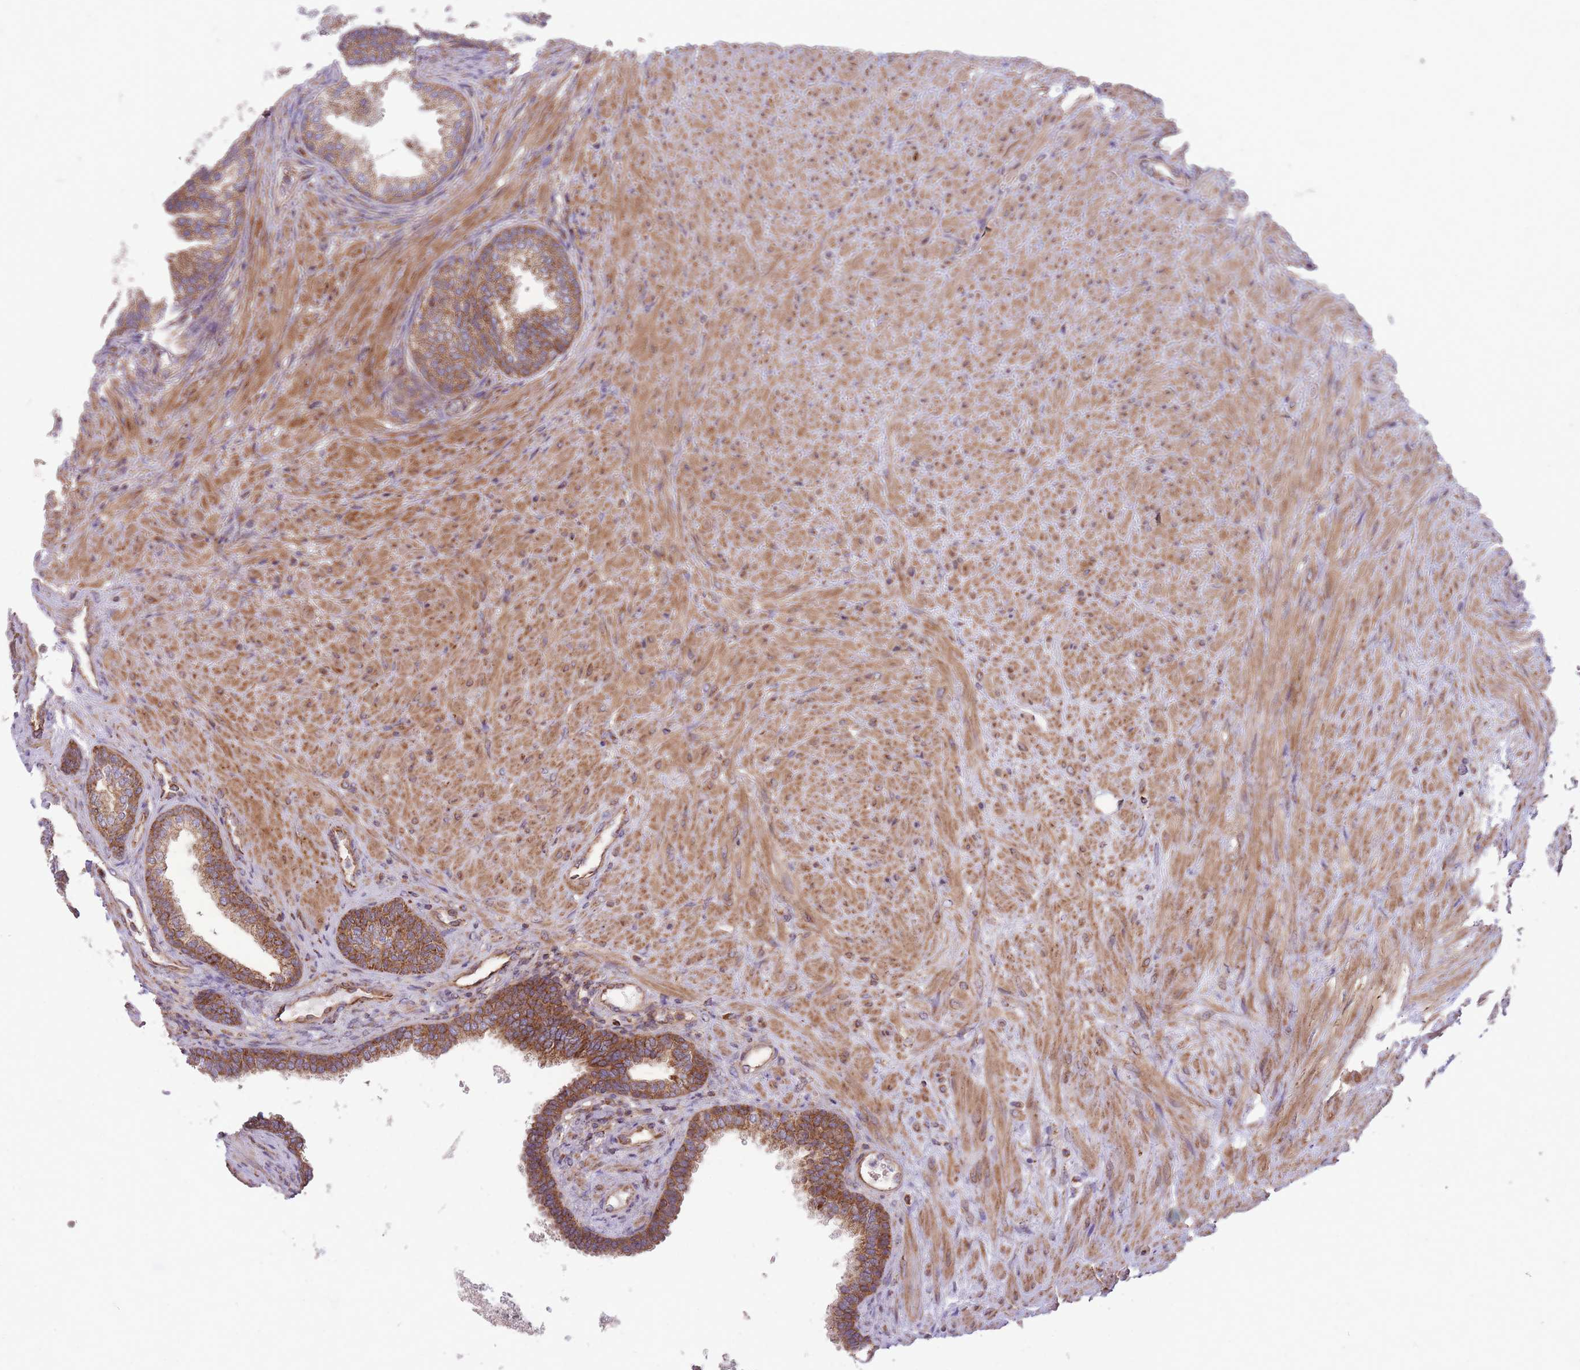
{"staining": {"intensity": "moderate", "quantity": ">75%", "location": "cytoplasmic/membranous"}, "tissue": "prostate", "cell_type": "Glandular cells", "image_type": "normal", "snomed": [{"axis": "morphology", "description": "Normal tissue, NOS"}, {"axis": "topography", "description": "Prostate"}], "caption": "Glandular cells exhibit medium levels of moderate cytoplasmic/membranous staining in about >75% of cells in unremarkable human prostate.", "gene": "ANKRD10", "patient": {"sex": "male", "age": 76}}